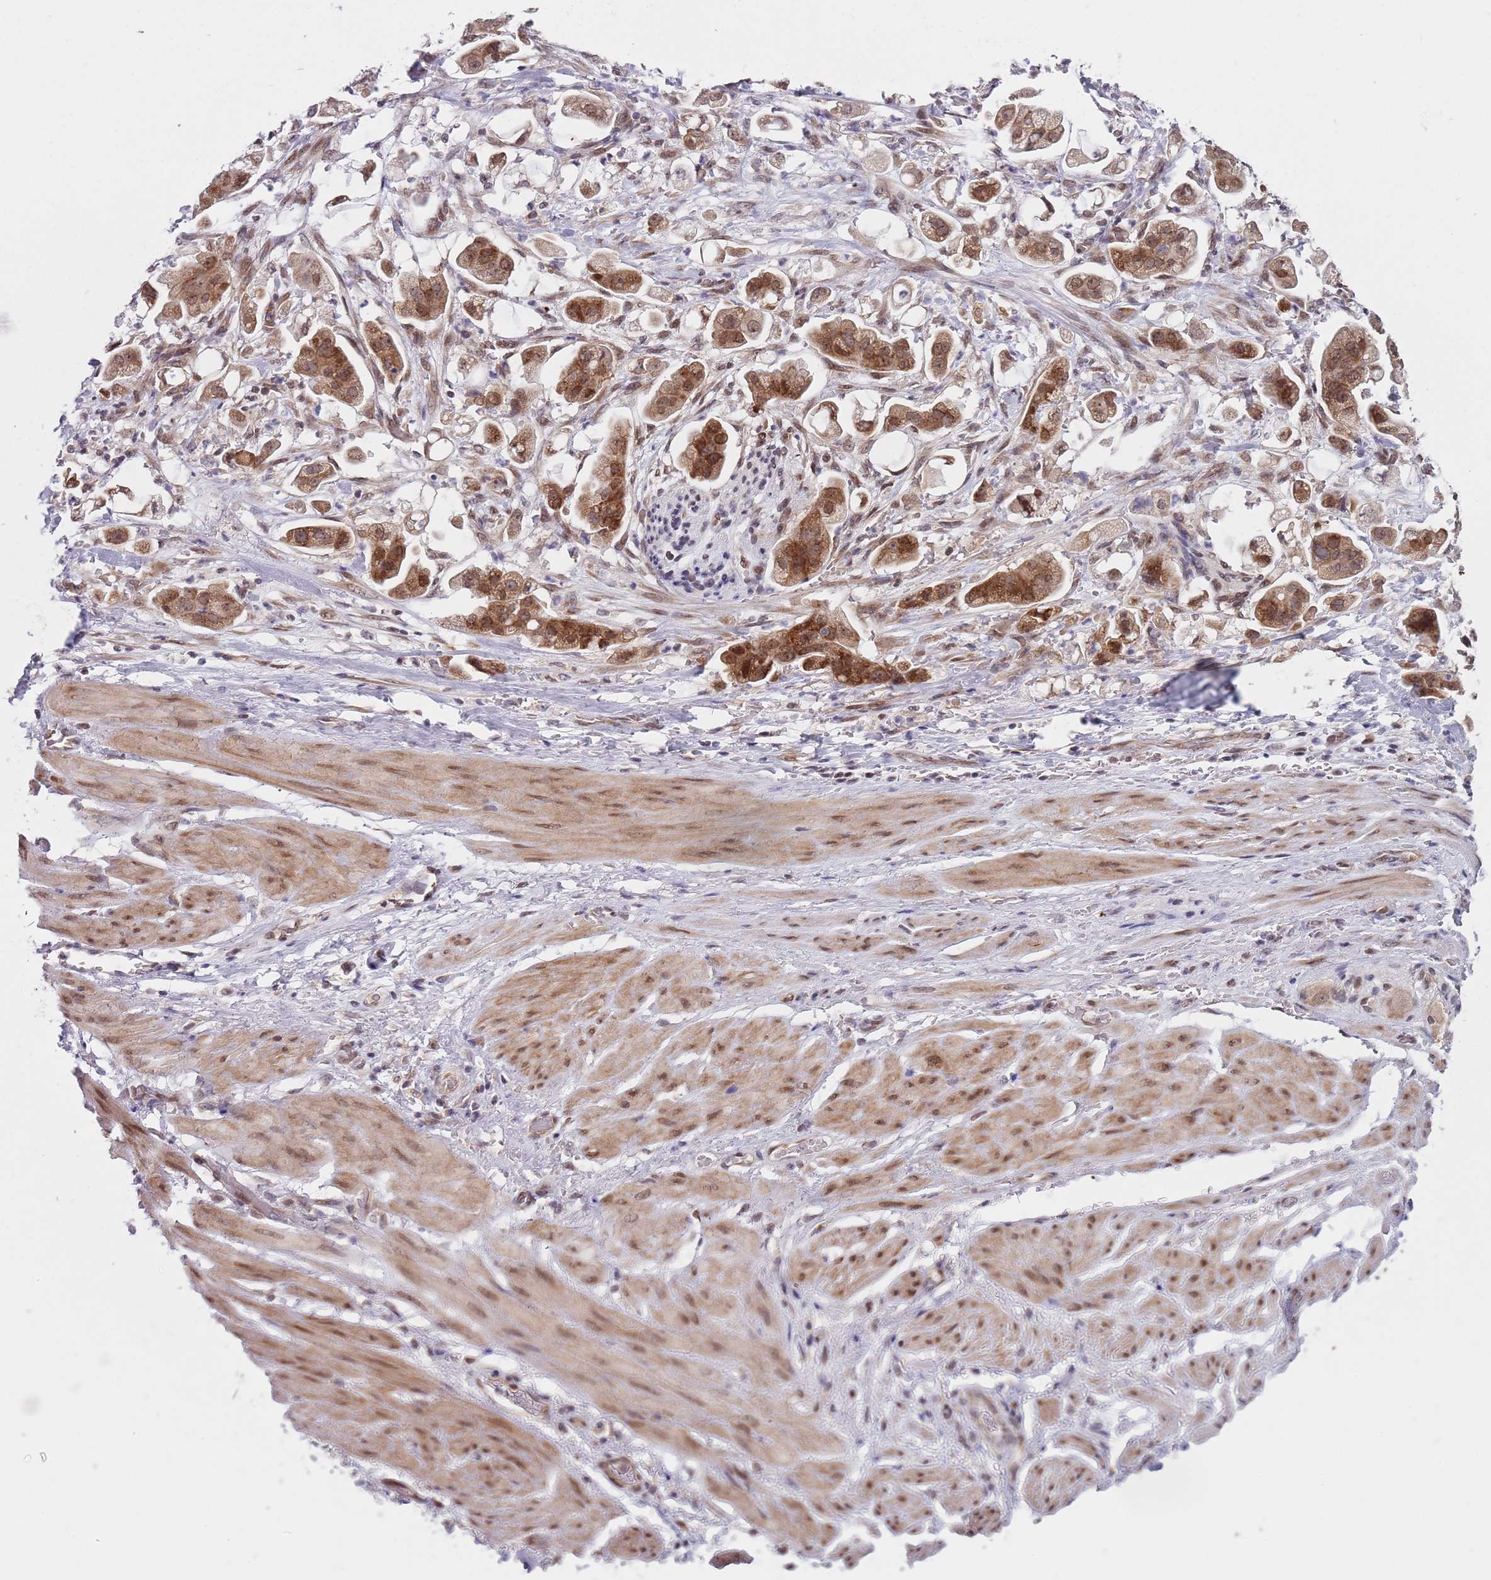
{"staining": {"intensity": "moderate", "quantity": ">75%", "location": "cytoplasmic/membranous,nuclear"}, "tissue": "stomach cancer", "cell_type": "Tumor cells", "image_type": "cancer", "snomed": [{"axis": "morphology", "description": "Adenocarcinoma, NOS"}, {"axis": "topography", "description": "Stomach"}], "caption": "The image exhibits a brown stain indicating the presence of a protein in the cytoplasmic/membranous and nuclear of tumor cells in adenocarcinoma (stomach).", "gene": "SLC25A32", "patient": {"sex": "male", "age": 62}}